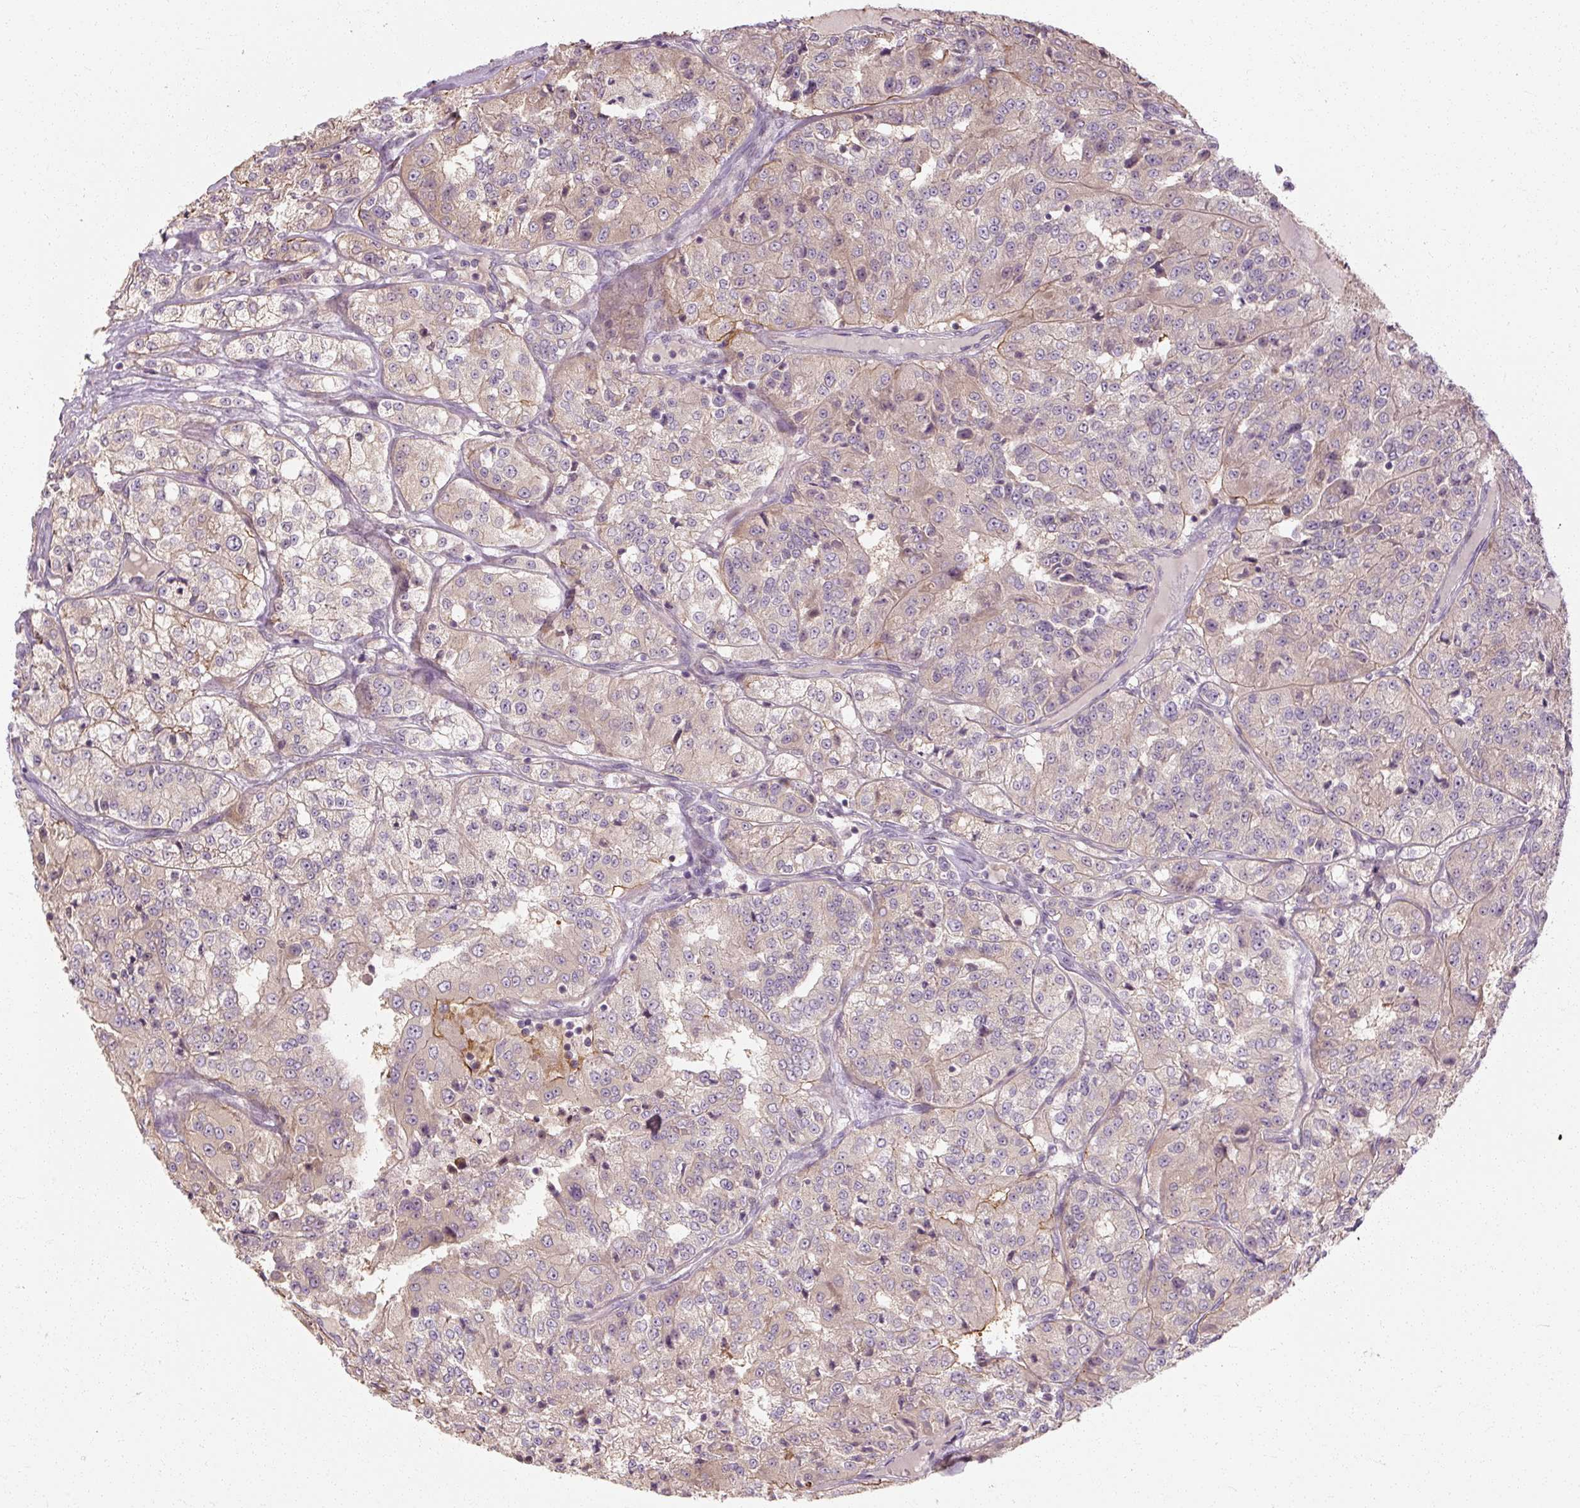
{"staining": {"intensity": "weak", "quantity": "25%-75%", "location": "cytoplasmic/membranous"}, "tissue": "renal cancer", "cell_type": "Tumor cells", "image_type": "cancer", "snomed": [{"axis": "morphology", "description": "Adenocarcinoma, NOS"}, {"axis": "topography", "description": "Kidney"}], "caption": "Approximately 25%-75% of tumor cells in renal adenocarcinoma exhibit weak cytoplasmic/membranous protein expression as visualized by brown immunohistochemical staining.", "gene": "RB1CC1", "patient": {"sex": "female", "age": 63}}